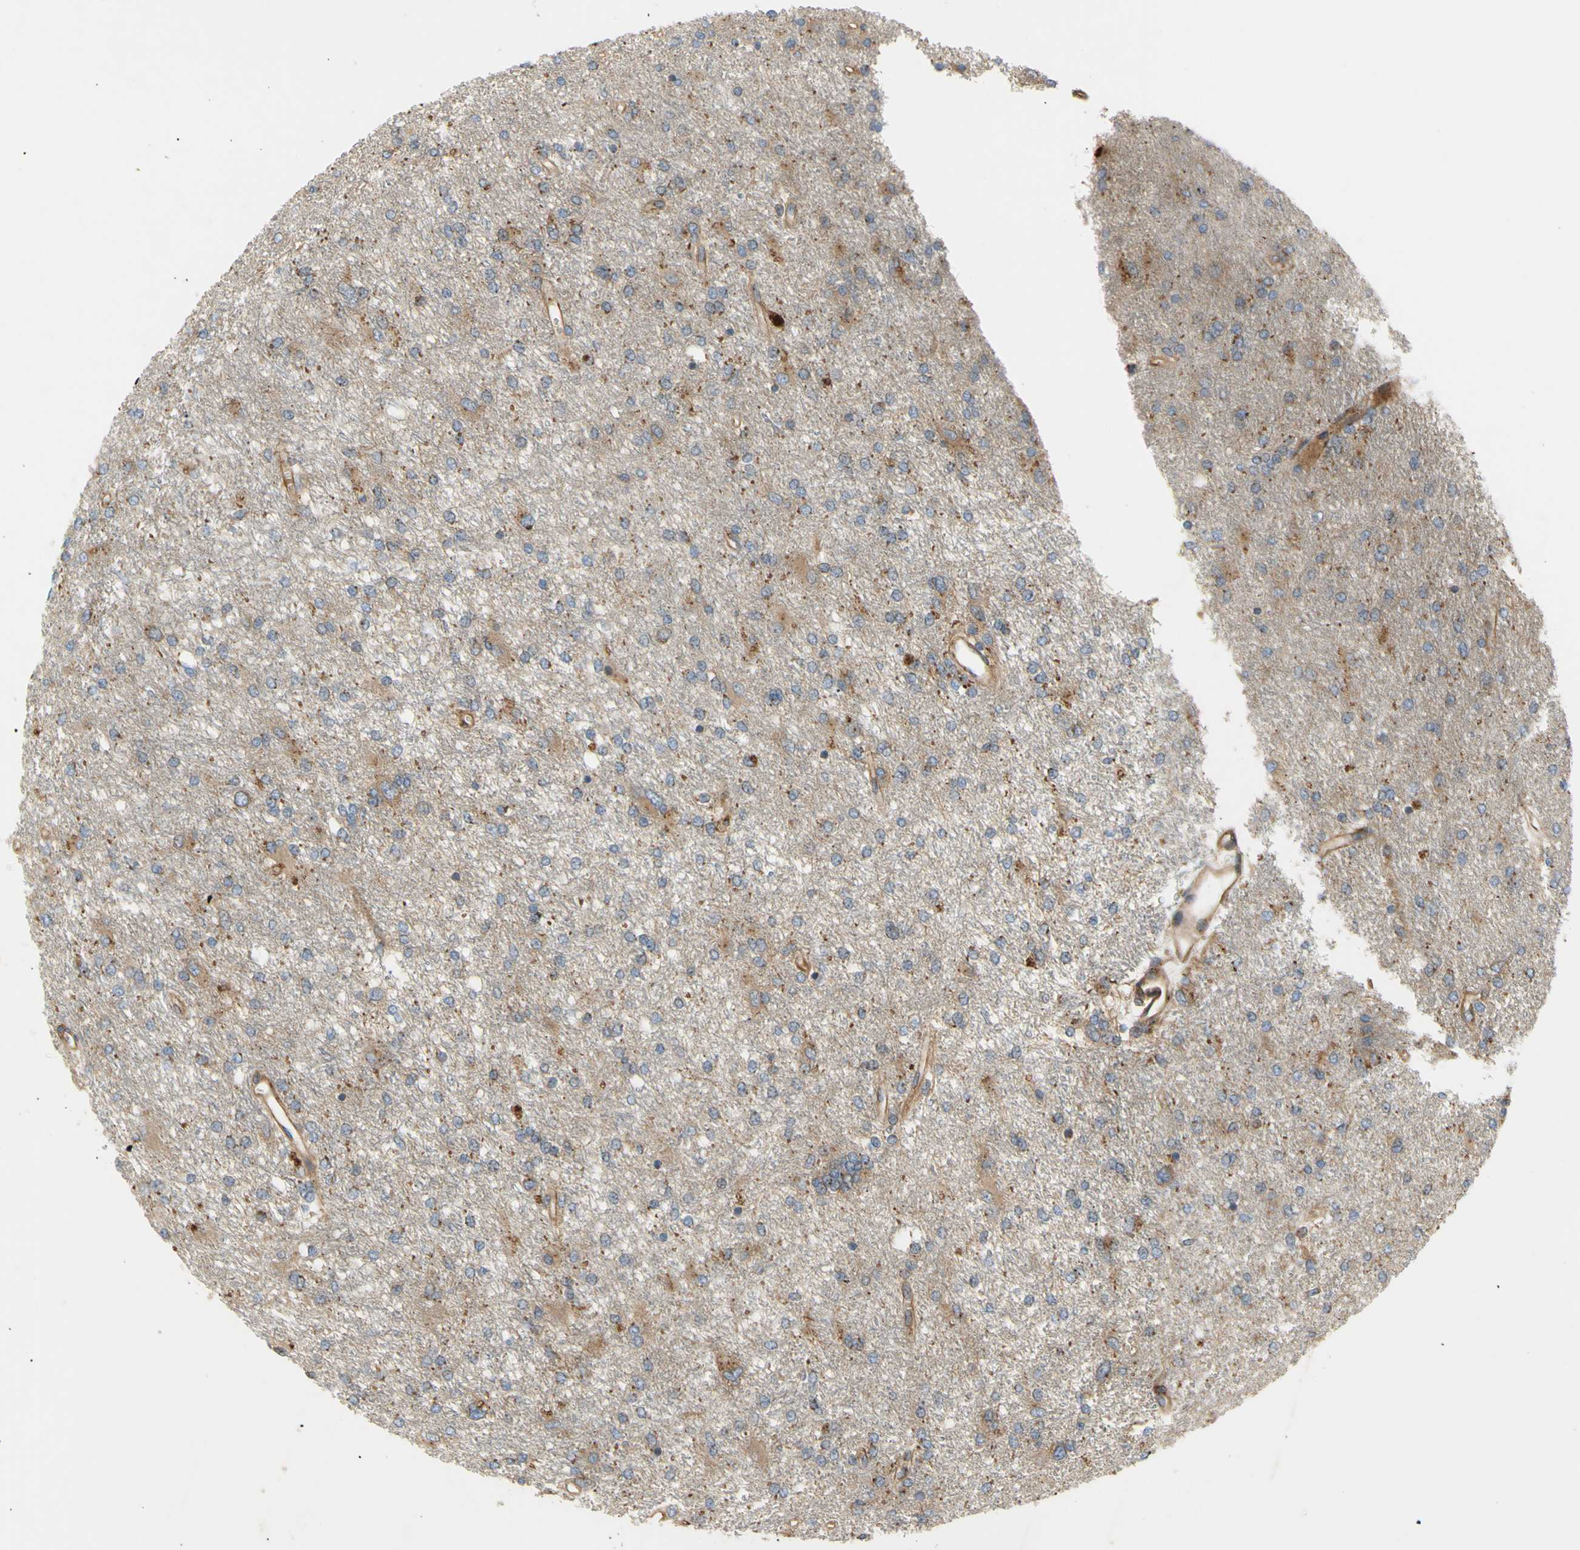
{"staining": {"intensity": "strong", "quantity": "<25%", "location": "cytoplasmic/membranous"}, "tissue": "glioma", "cell_type": "Tumor cells", "image_type": "cancer", "snomed": [{"axis": "morphology", "description": "Glioma, malignant, High grade"}, {"axis": "topography", "description": "Brain"}], "caption": "The image displays a brown stain indicating the presence of a protein in the cytoplasmic/membranous of tumor cells in malignant high-grade glioma.", "gene": "TUBG2", "patient": {"sex": "female", "age": 59}}